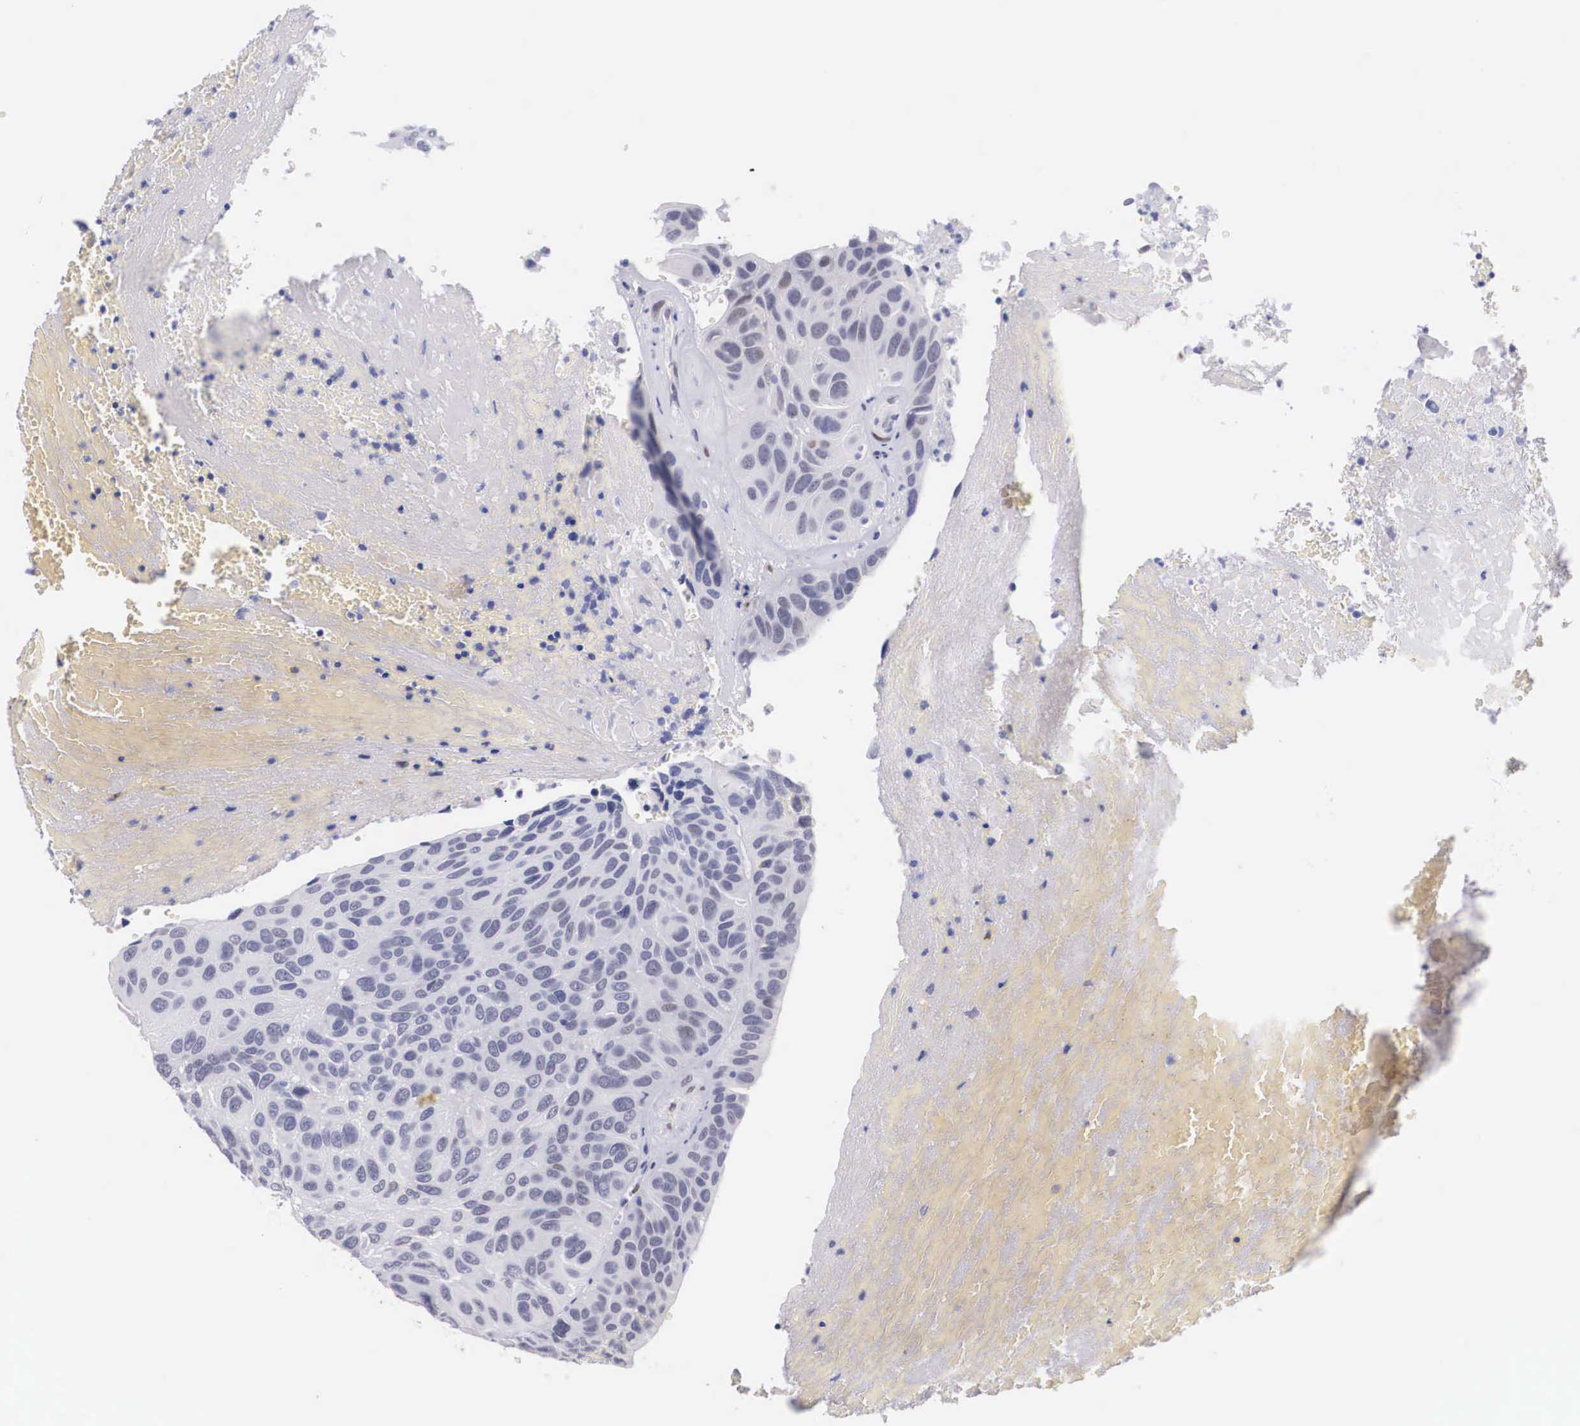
{"staining": {"intensity": "weak", "quantity": "<25%", "location": "nuclear"}, "tissue": "urothelial cancer", "cell_type": "Tumor cells", "image_type": "cancer", "snomed": [{"axis": "morphology", "description": "Urothelial carcinoma, High grade"}, {"axis": "topography", "description": "Urinary bladder"}], "caption": "IHC image of neoplastic tissue: urothelial carcinoma (high-grade) stained with DAB shows no significant protein expression in tumor cells. Nuclei are stained in blue.", "gene": "KHDRBS3", "patient": {"sex": "male", "age": 66}}